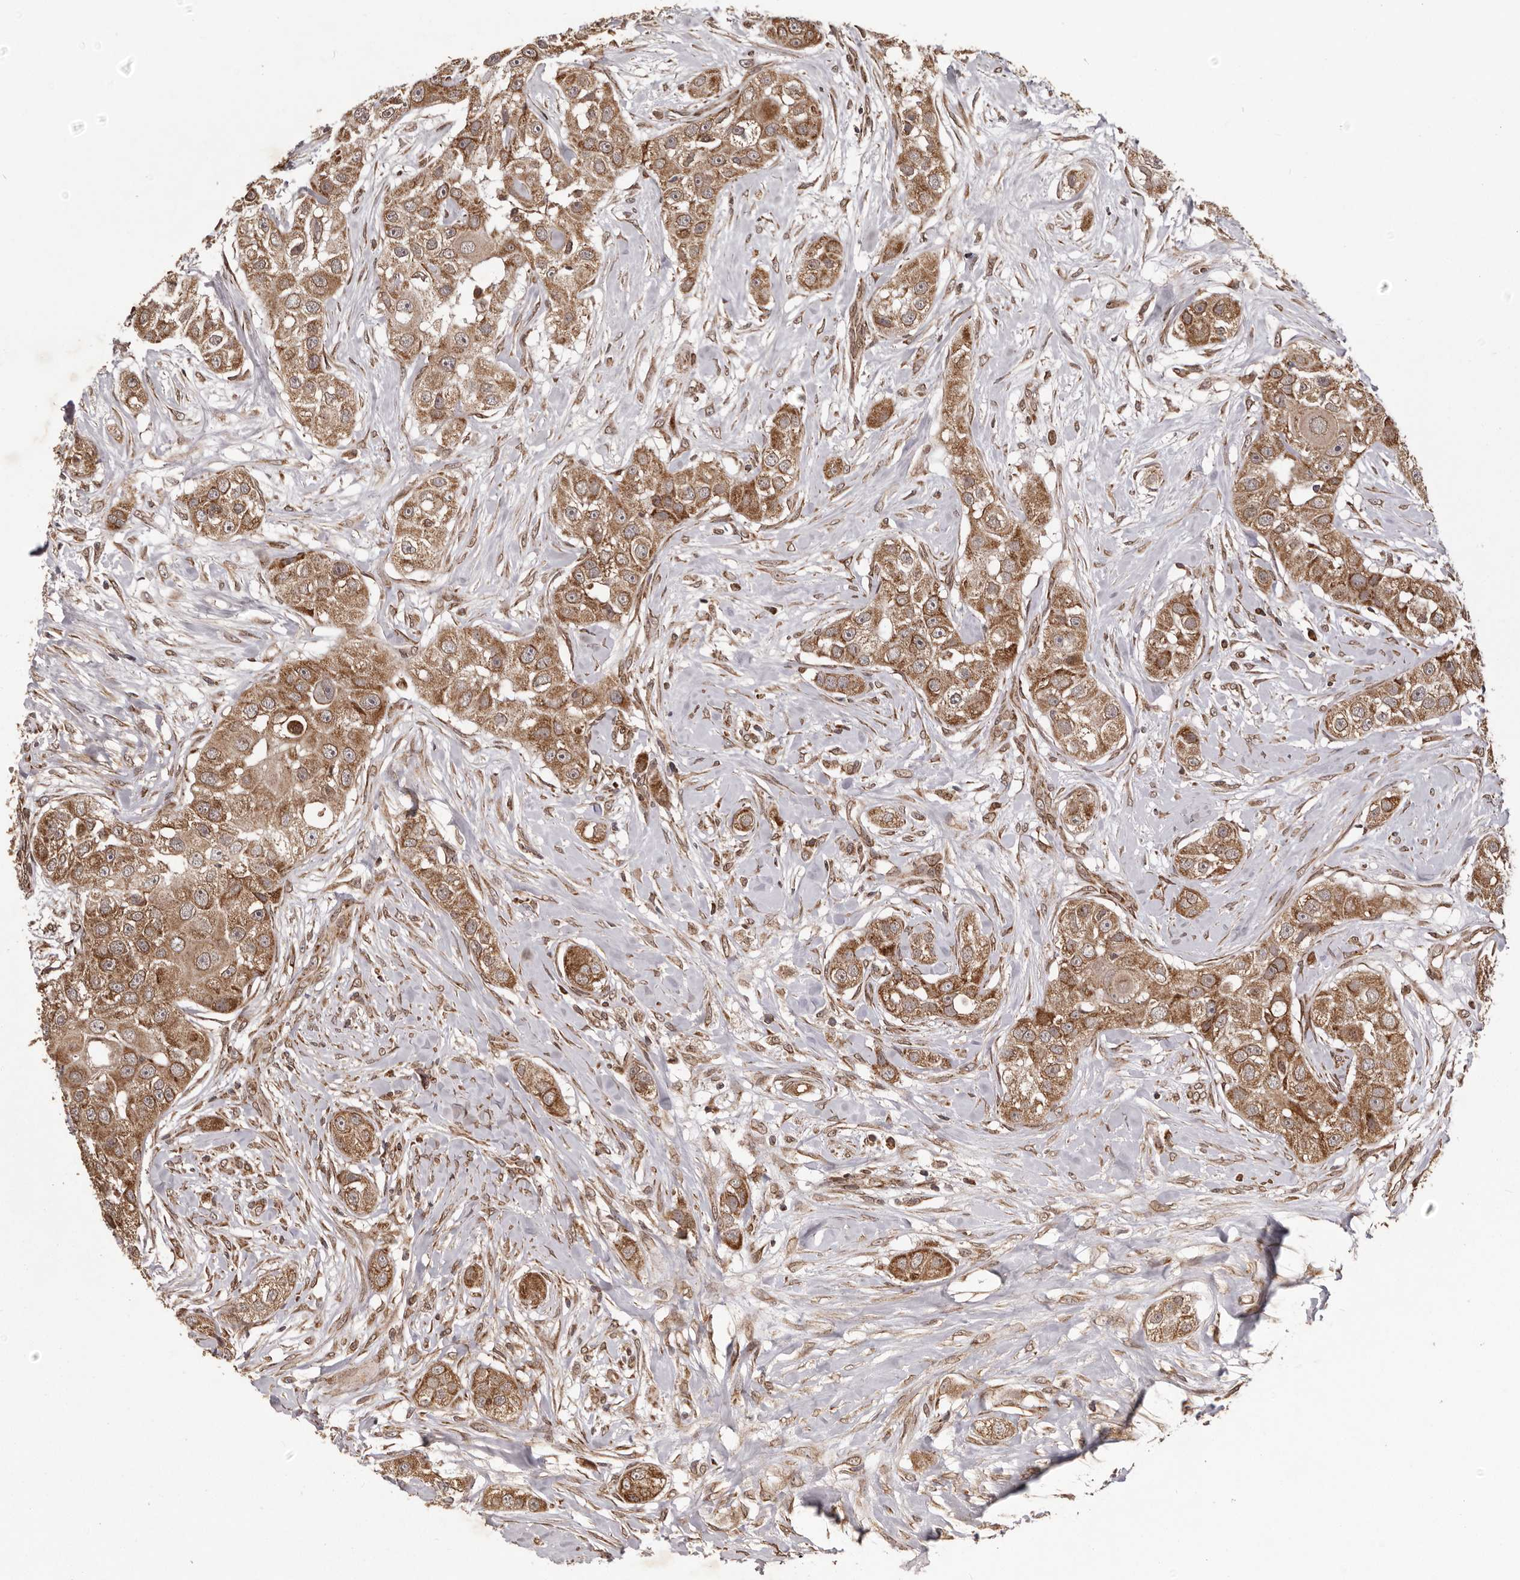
{"staining": {"intensity": "moderate", "quantity": ">75%", "location": "cytoplasmic/membranous"}, "tissue": "head and neck cancer", "cell_type": "Tumor cells", "image_type": "cancer", "snomed": [{"axis": "morphology", "description": "Normal tissue, NOS"}, {"axis": "morphology", "description": "Squamous cell carcinoma, NOS"}, {"axis": "topography", "description": "Skeletal muscle"}, {"axis": "topography", "description": "Head-Neck"}], "caption": "Protein expression by IHC reveals moderate cytoplasmic/membranous expression in approximately >75% of tumor cells in squamous cell carcinoma (head and neck). (IHC, brightfield microscopy, high magnification).", "gene": "CHRM2", "patient": {"sex": "male", "age": 51}}